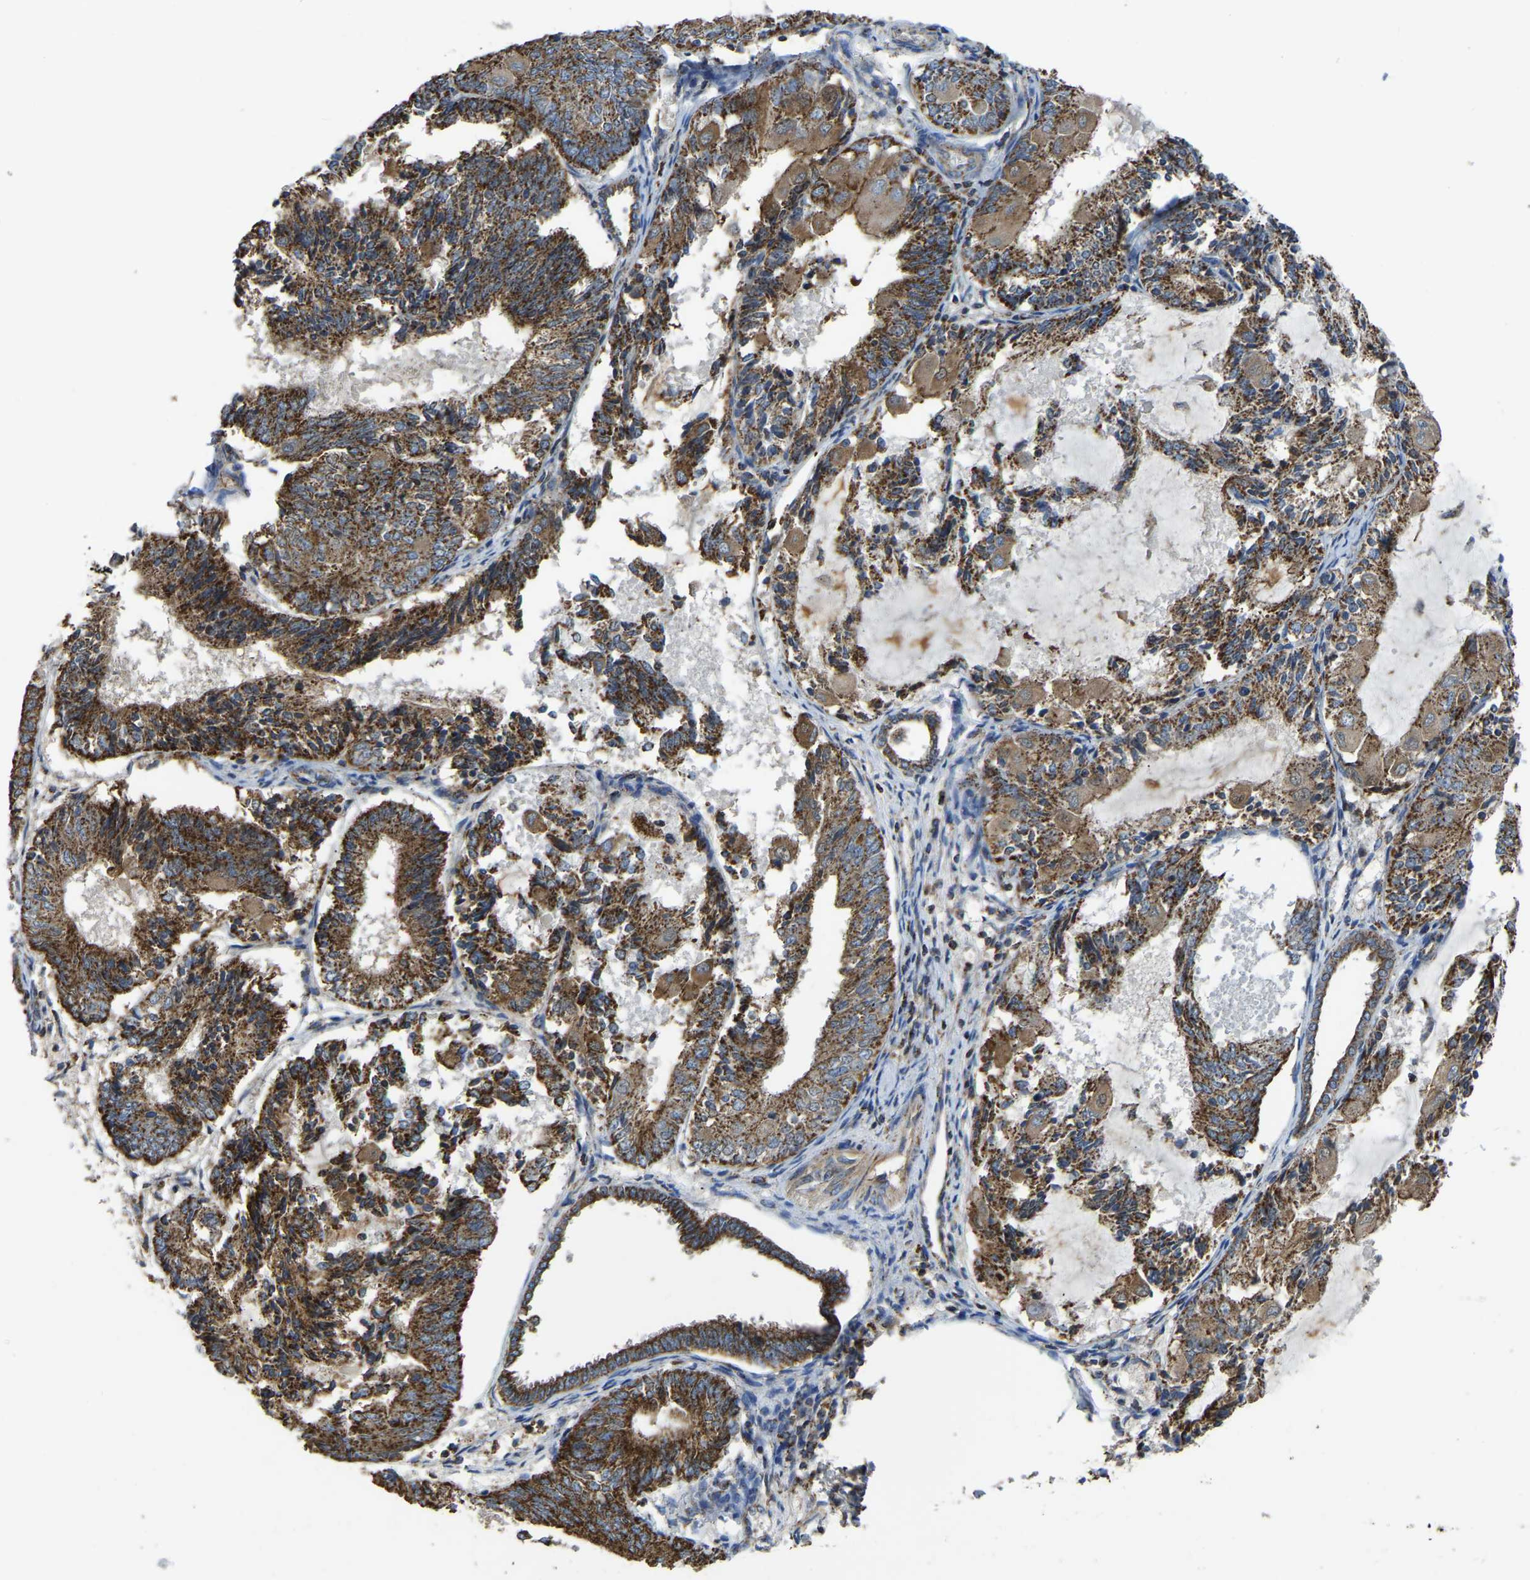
{"staining": {"intensity": "strong", "quantity": ">75%", "location": "cytoplasmic/membranous"}, "tissue": "endometrial cancer", "cell_type": "Tumor cells", "image_type": "cancer", "snomed": [{"axis": "morphology", "description": "Adenocarcinoma, NOS"}, {"axis": "topography", "description": "Endometrium"}], "caption": "High-magnification brightfield microscopy of adenocarcinoma (endometrial) stained with DAB (brown) and counterstained with hematoxylin (blue). tumor cells exhibit strong cytoplasmic/membranous positivity is appreciated in about>75% of cells. (Stains: DAB (3,3'-diaminobenzidine) in brown, nuclei in blue, Microscopy: brightfield microscopy at high magnification).", "gene": "ETFA", "patient": {"sex": "female", "age": 81}}